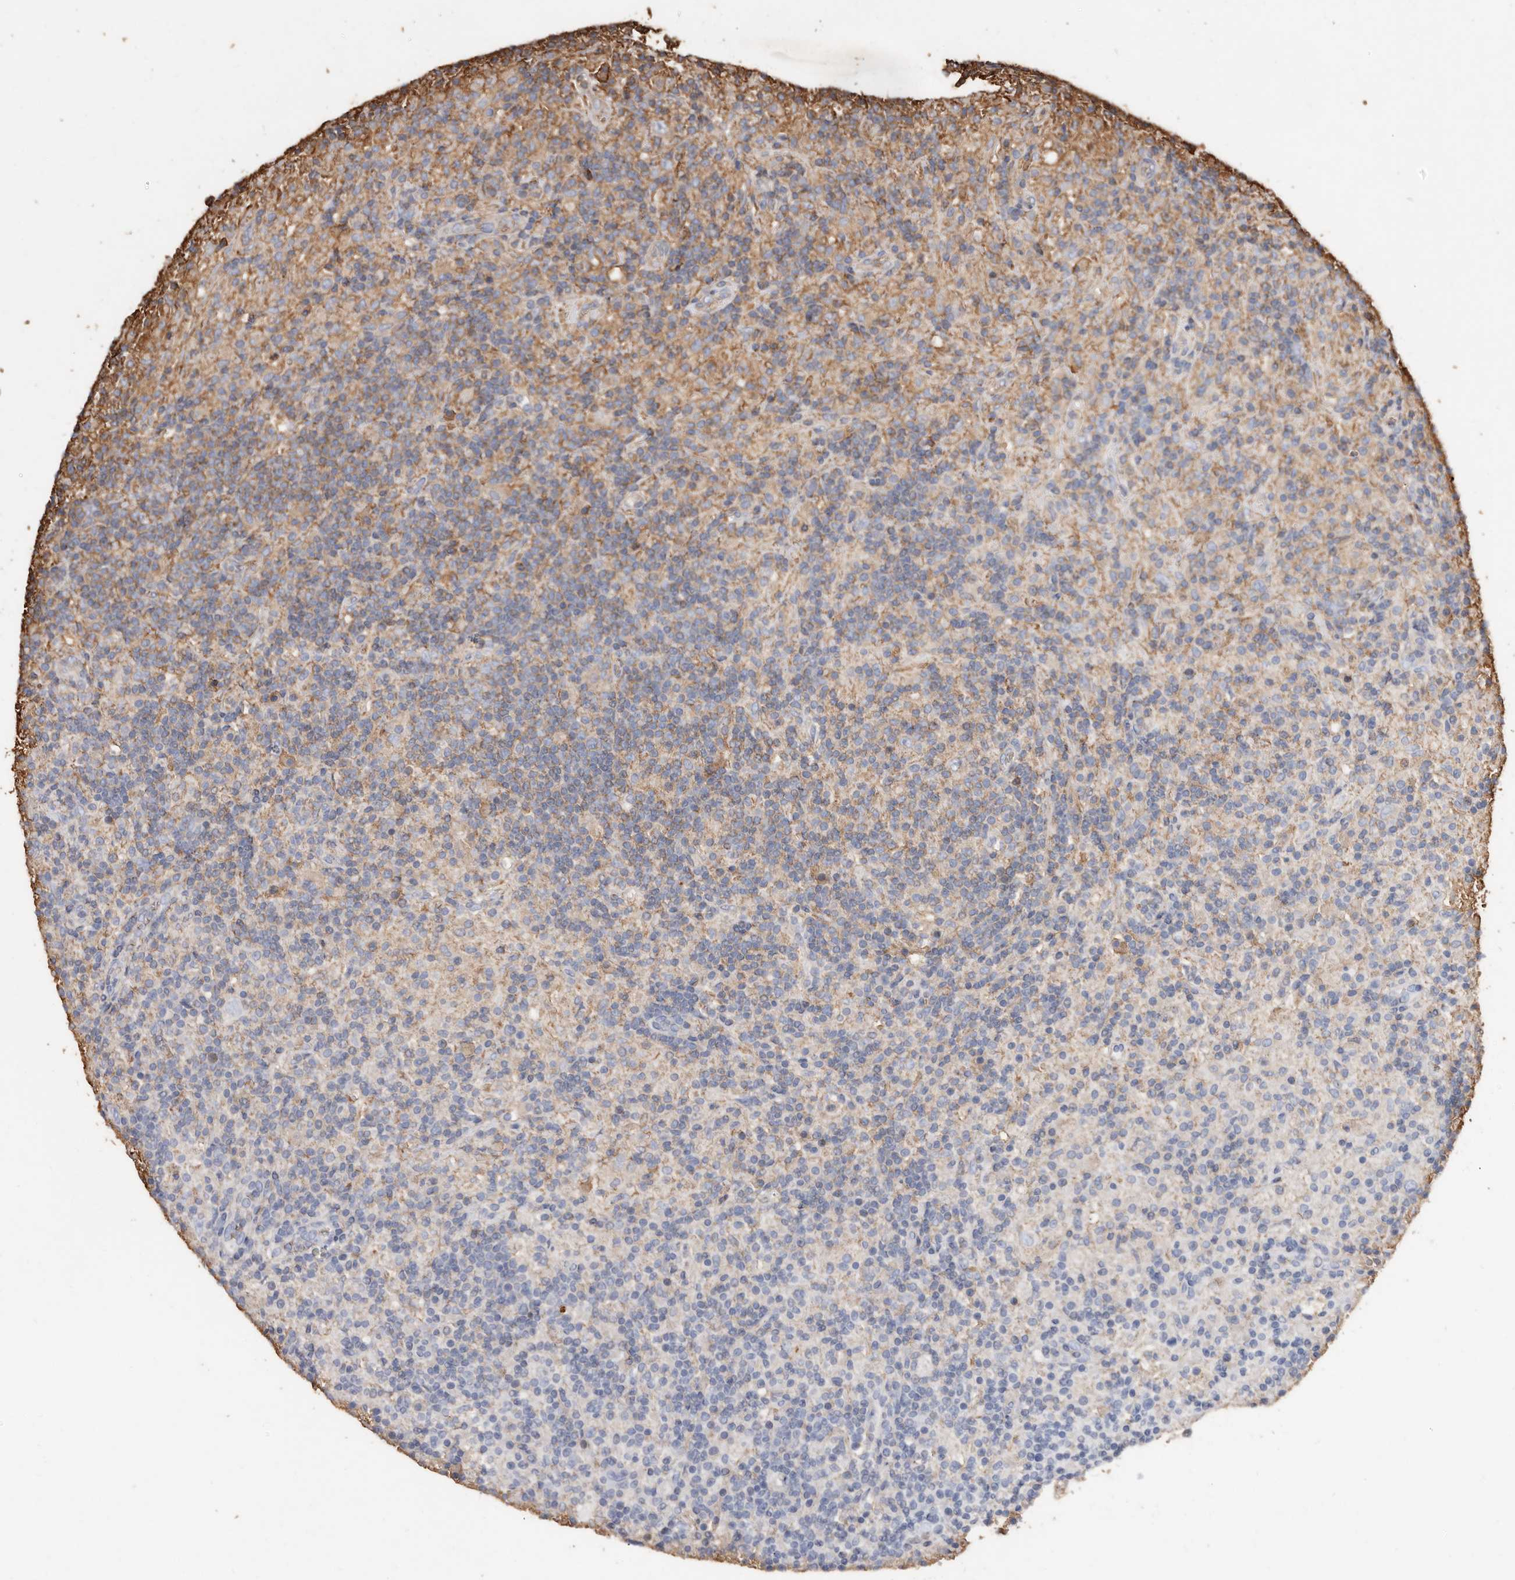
{"staining": {"intensity": "weak", "quantity": "<25%", "location": "cytoplasmic/membranous"}, "tissue": "lymphoma", "cell_type": "Tumor cells", "image_type": "cancer", "snomed": [{"axis": "morphology", "description": "Hodgkin's disease, NOS"}, {"axis": "topography", "description": "Lymph node"}], "caption": "There is no significant positivity in tumor cells of Hodgkin's disease. (Immunohistochemistry (ihc), brightfield microscopy, high magnification).", "gene": "COQ8B", "patient": {"sex": "male", "age": 70}}